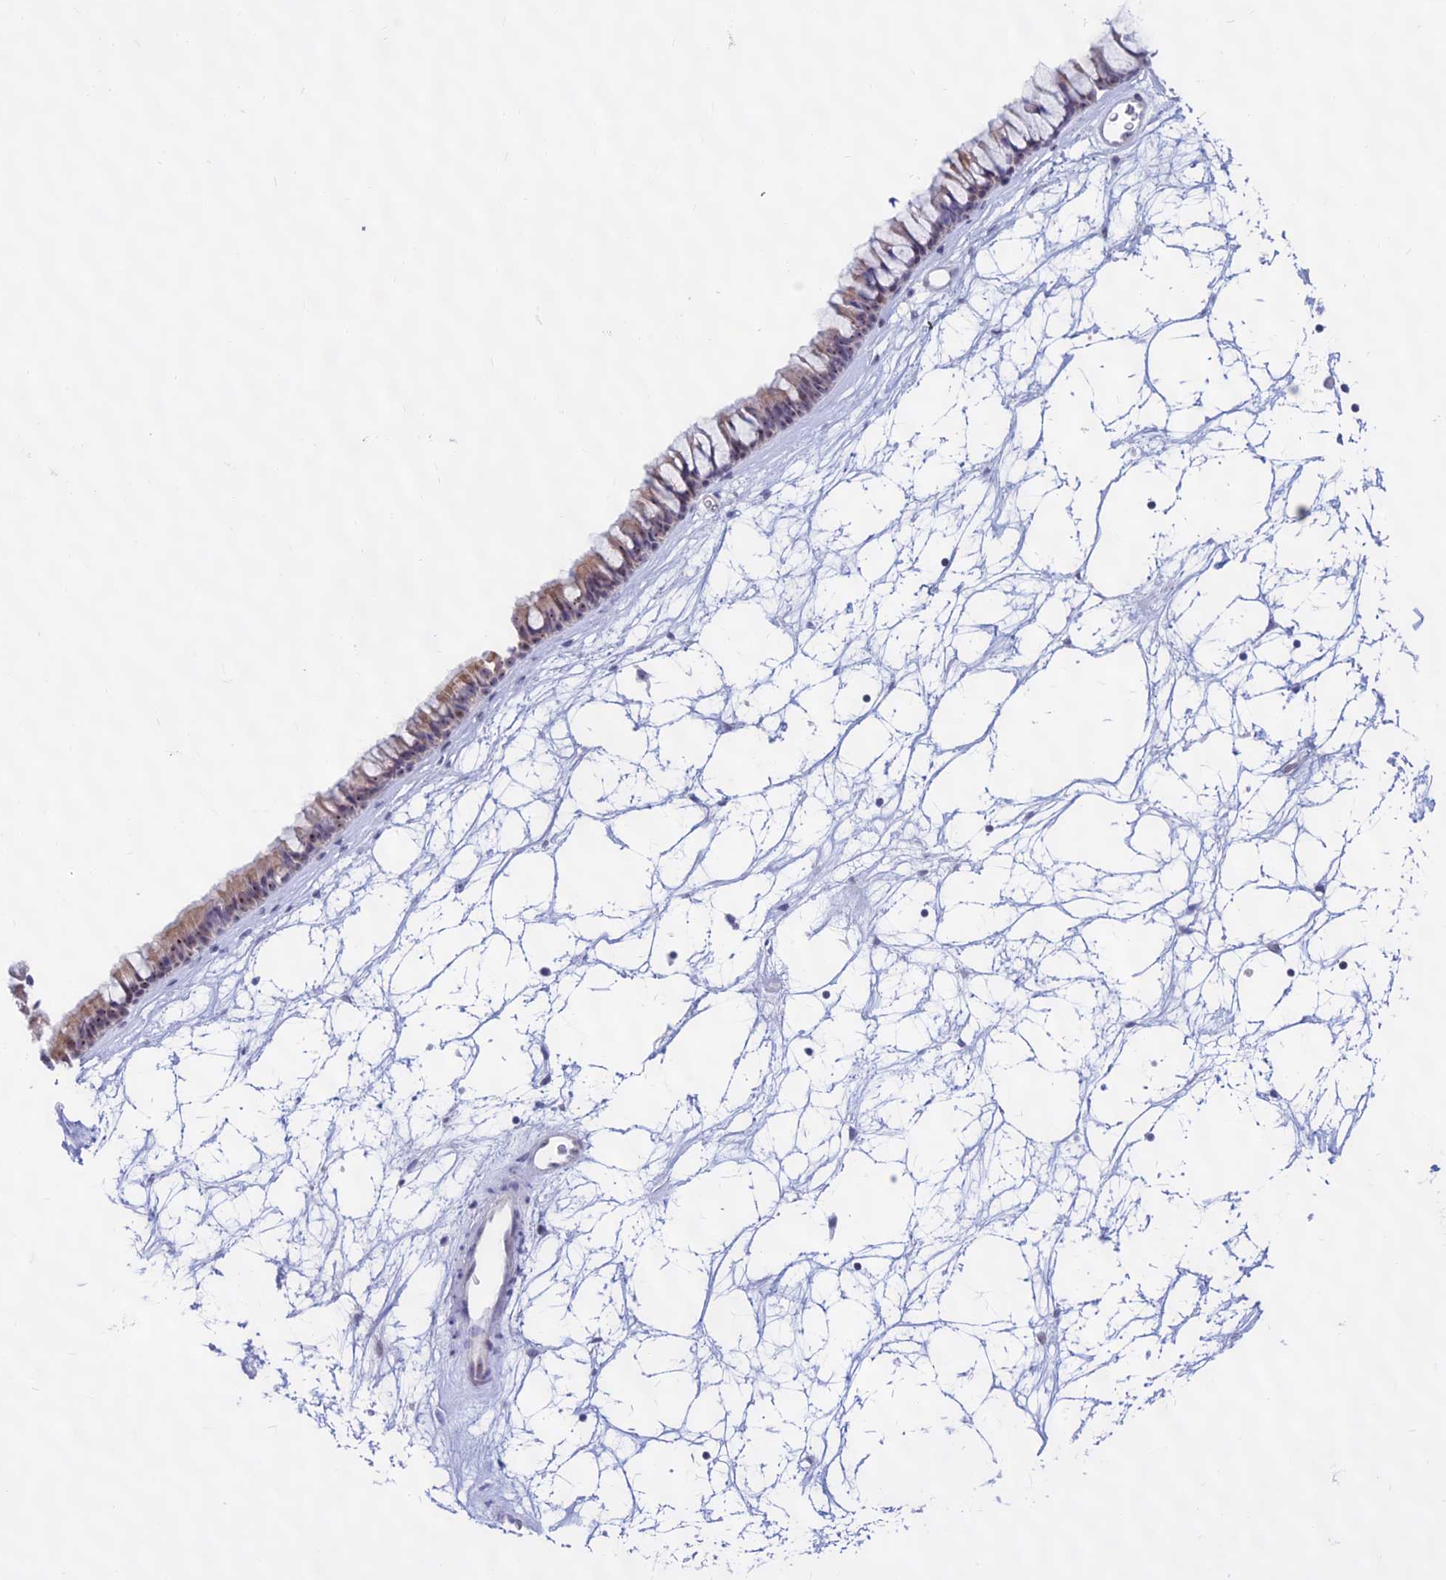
{"staining": {"intensity": "moderate", "quantity": ">75%", "location": "cytoplasmic/membranous,nuclear"}, "tissue": "nasopharynx", "cell_type": "Respiratory epithelial cells", "image_type": "normal", "snomed": [{"axis": "morphology", "description": "Normal tissue, NOS"}, {"axis": "topography", "description": "Nasopharynx"}], "caption": "Immunohistochemical staining of normal human nasopharynx displays >75% levels of moderate cytoplasmic/membranous,nuclear protein expression in approximately >75% of respiratory epithelial cells. (Brightfield microscopy of DAB IHC at high magnification).", "gene": "KRR1", "patient": {"sex": "male", "age": 64}}